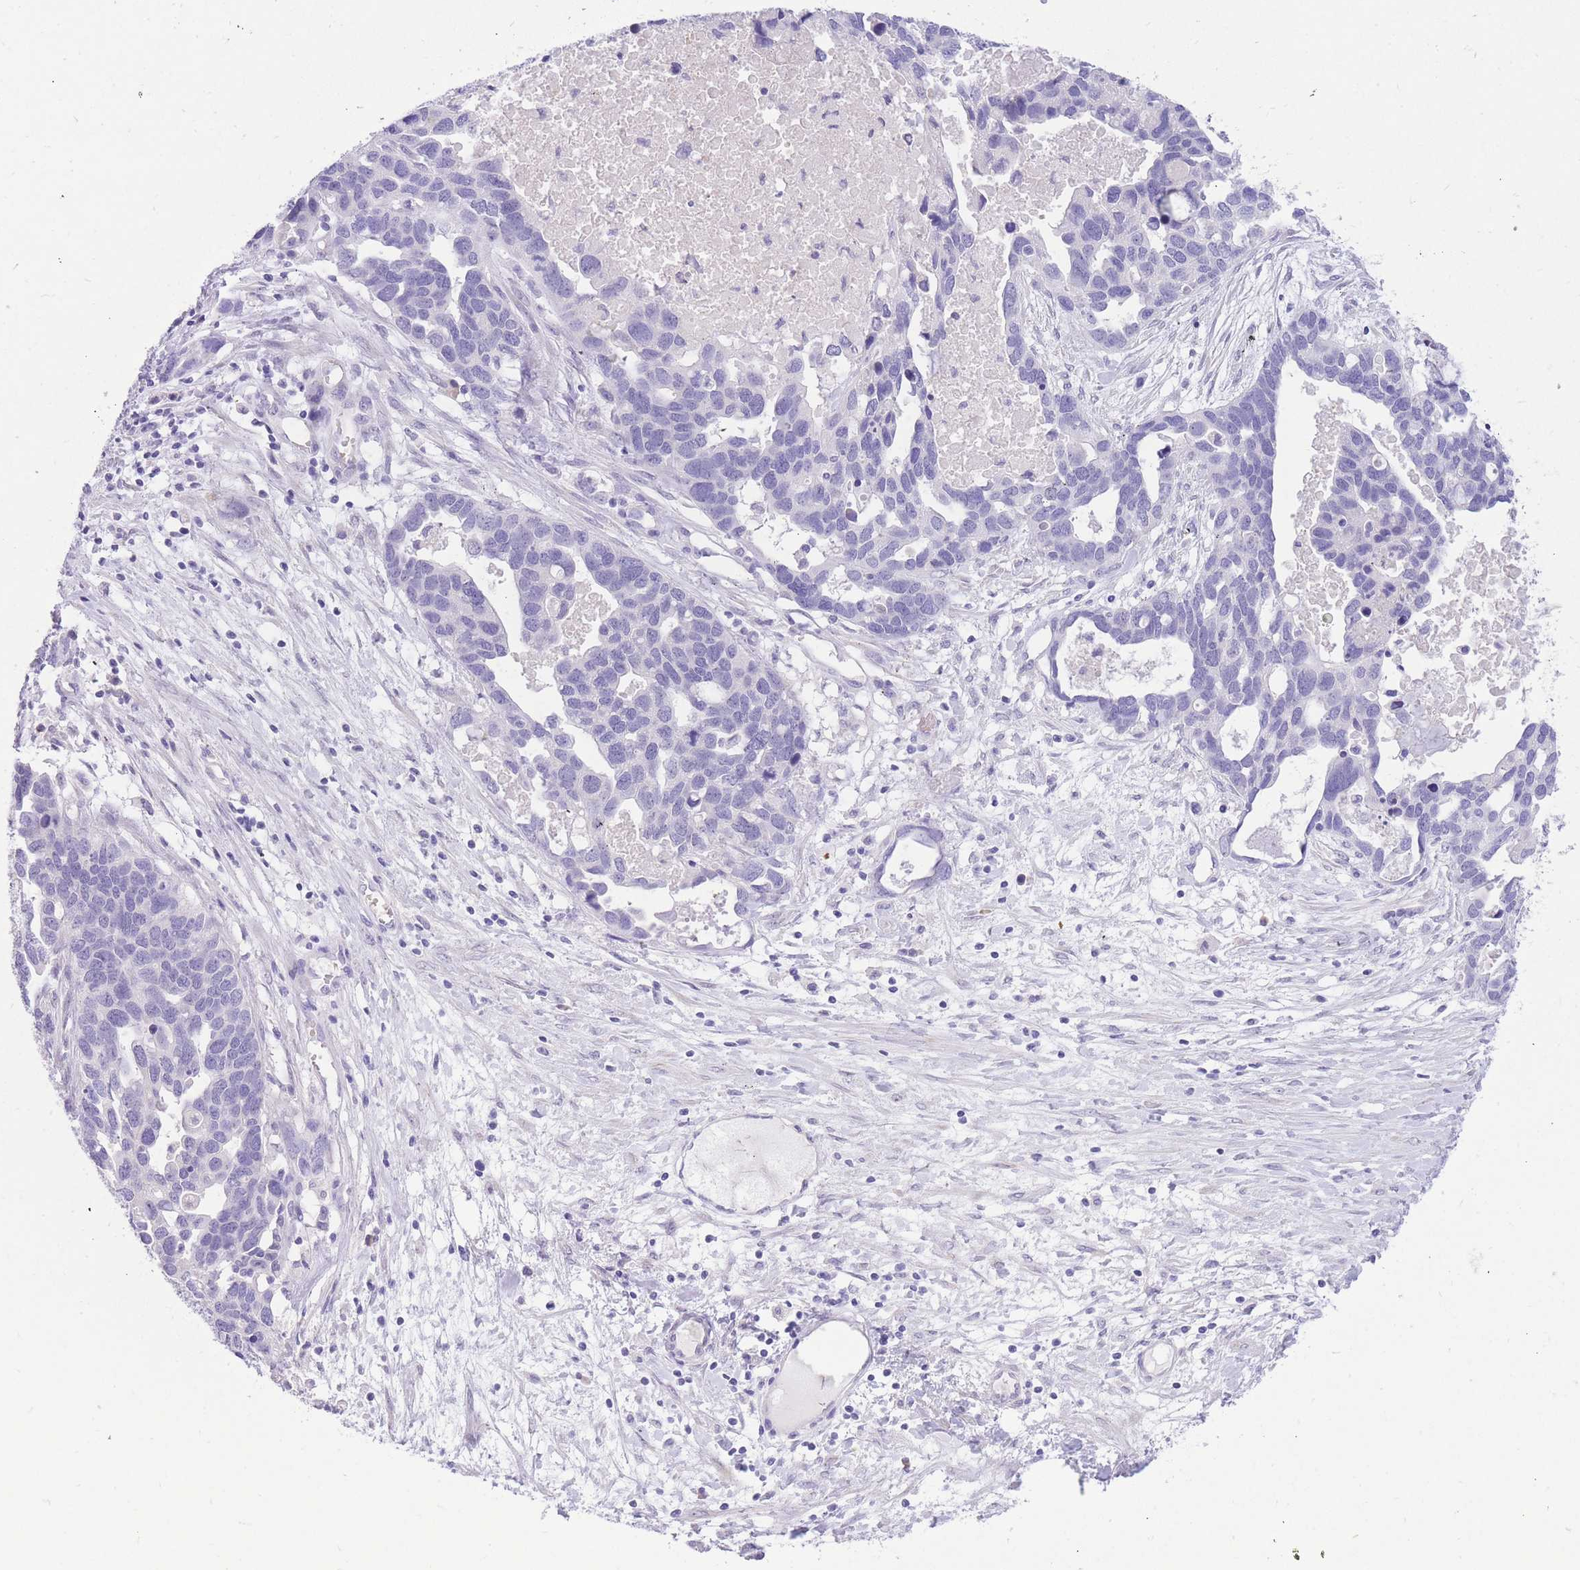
{"staining": {"intensity": "negative", "quantity": "none", "location": "none"}, "tissue": "ovarian cancer", "cell_type": "Tumor cells", "image_type": "cancer", "snomed": [{"axis": "morphology", "description": "Cystadenocarcinoma, serous, NOS"}, {"axis": "topography", "description": "Ovary"}], "caption": "The photomicrograph shows no staining of tumor cells in ovarian cancer.", "gene": "SSUH2", "patient": {"sex": "female", "age": 54}}